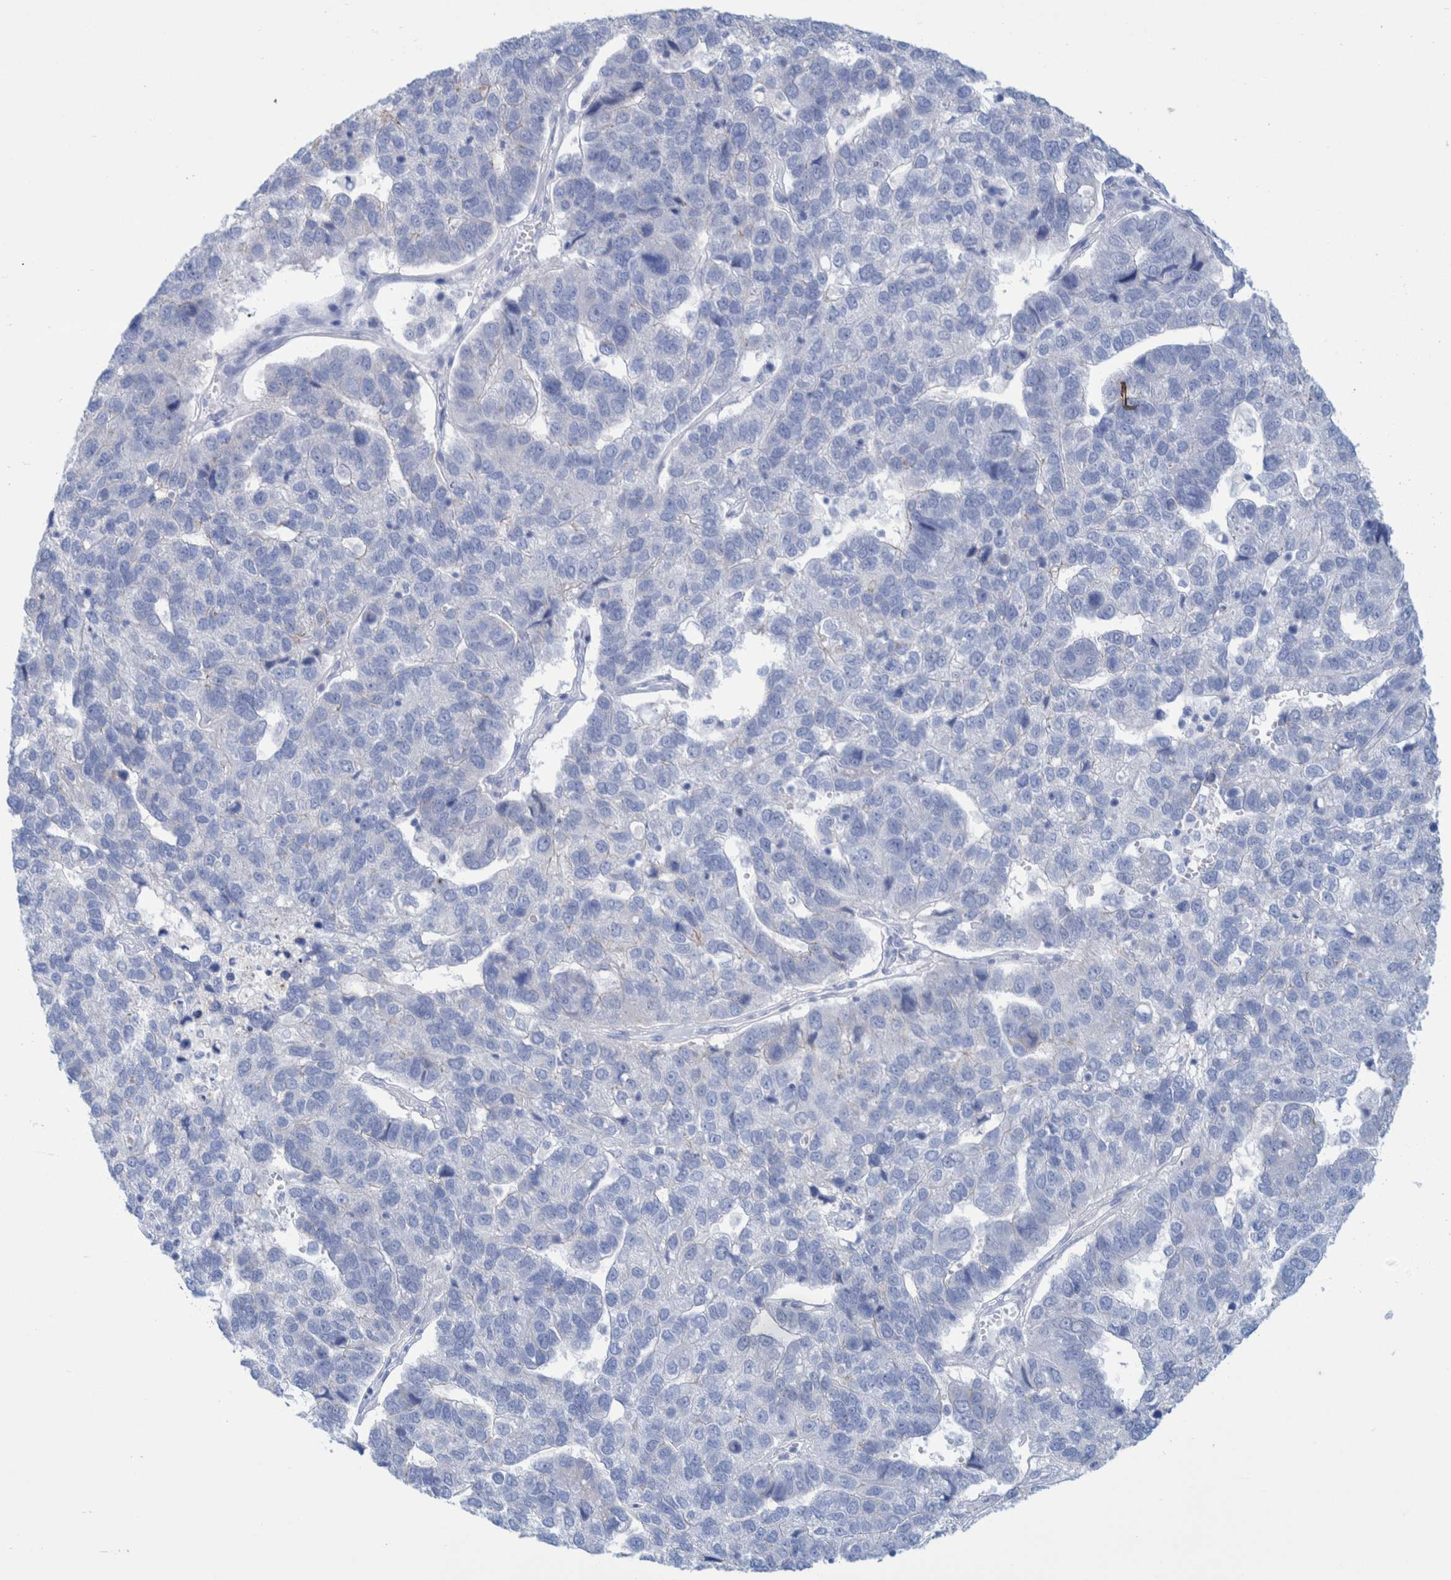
{"staining": {"intensity": "negative", "quantity": "none", "location": "none"}, "tissue": "pancreatic cancer", "cell_type": "Tumor cells", "image_type": "cancer", "snomed": [{"axis": "morphology", "description": "Adenocarcinoma, NOS"}, {"axis": "topography", "description": "Pancreas"}], "caption": "There is no significant staining in tumor cells of pancreatic cancer.", "gene": "PERP", "patient": {"sex": "female", "age": 61}}